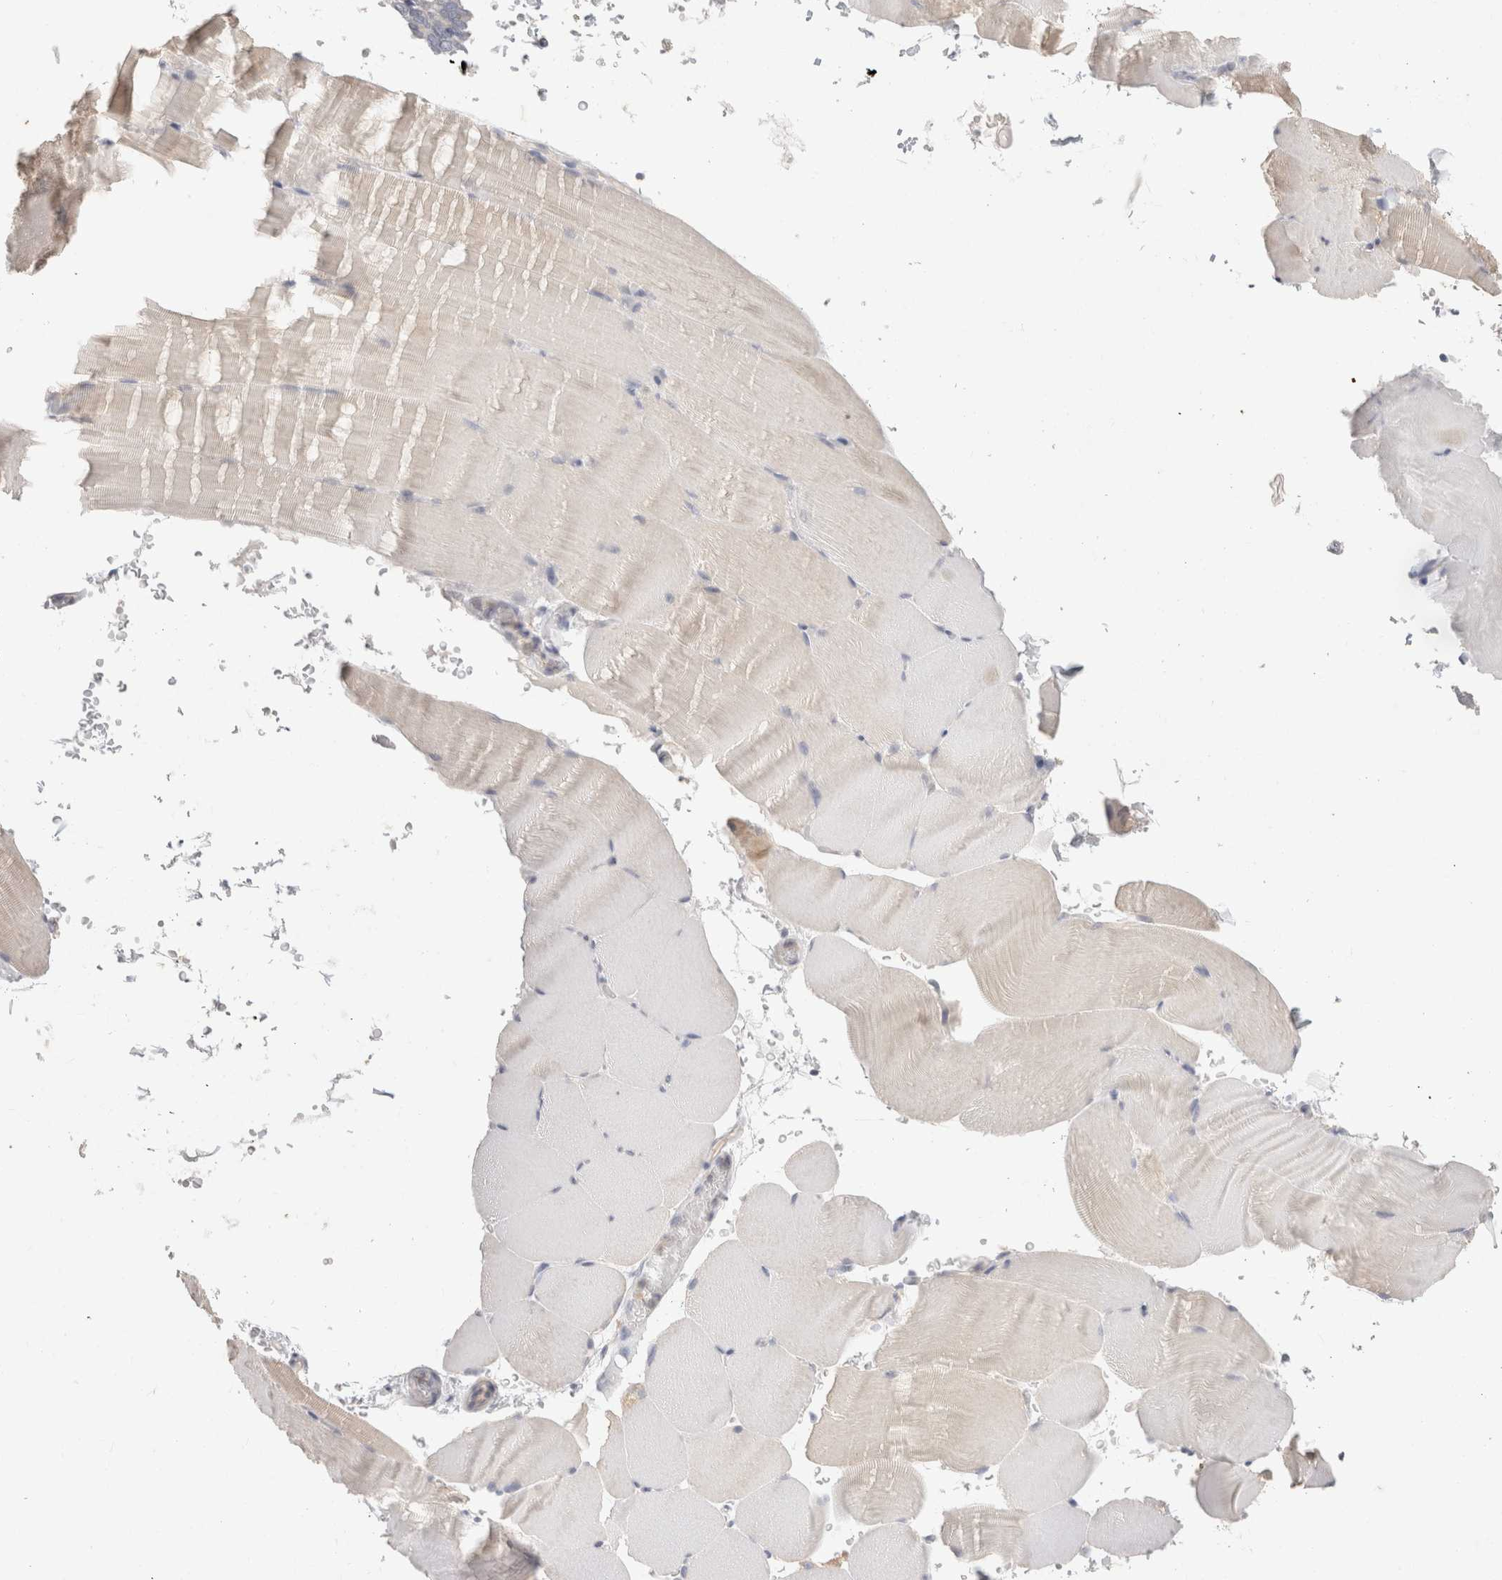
{"staining": {"intensity": "weak", "quantity": "<25%", "location": "cytoplasmic/membranous"}, "tissue": "skeletal muscle", "cell_type": "Myocytes", "image_type": "normal", "snomed": [{"axis": "morphology", "description": "Normal tissue, NOS"}, {"axis": "topography", "description": "Skeletal muscle"}, {"axis": "topography", "description": "Parathyroid gland"}], "caption": "Photomicrograph shows no significant protein expression in myocytes of normal skeletal muscle.", "gene": "MPP2", "patient": {"sex": "female", "age": 37}}